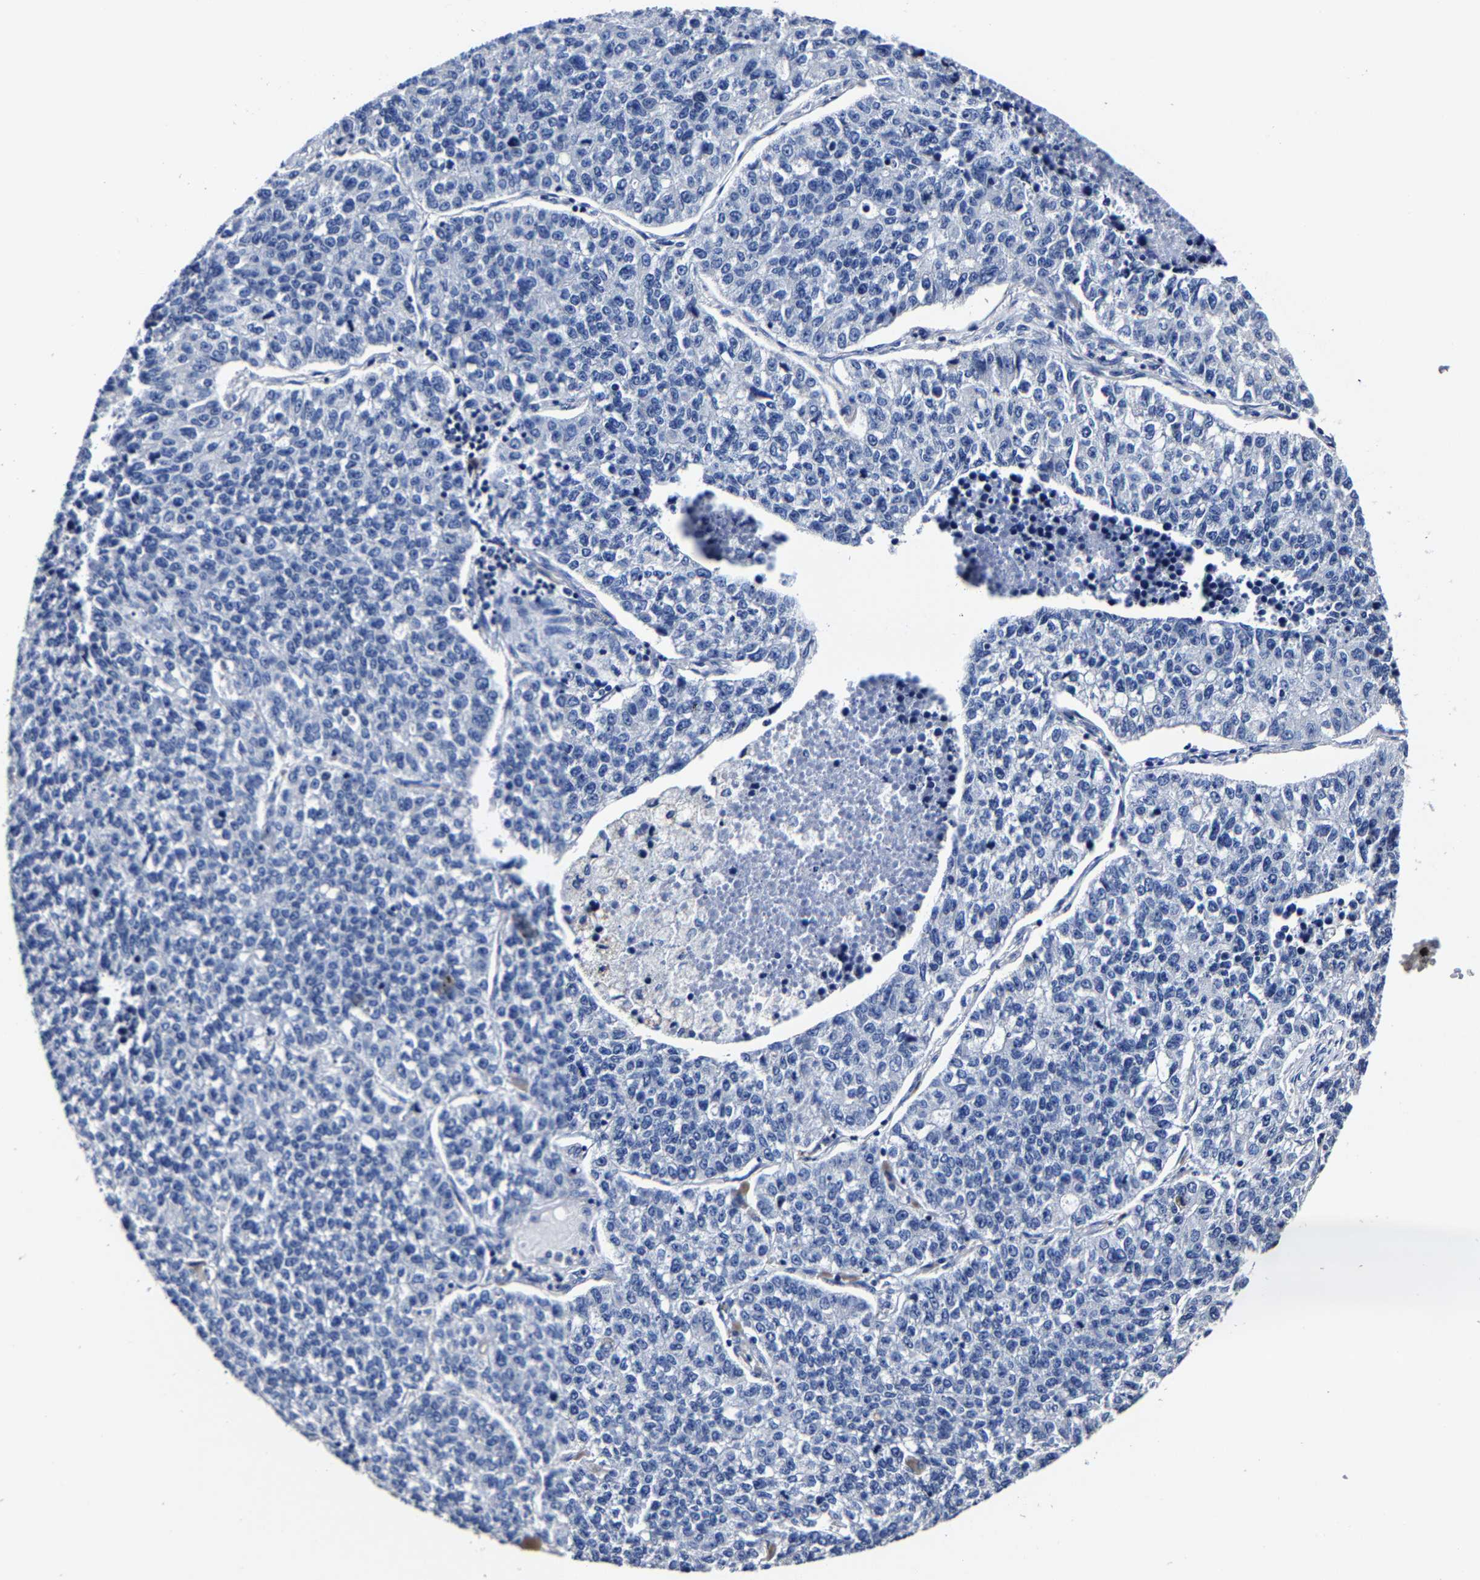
{"staining": {"intensity": "negative", "quantity": "none", "location": "none"}, "tissue": "lung cancer", "cell_type": "Tumor cells", "image_type": "cancer", "snomed": [{"axis": "morphology", "description": "Adenocarcinoma, NOS"}, {"axis": "topography", "description": "Lung"}], "caption": "High magnification brightfield microscopy of lung cancer stained with DAB (brown) and counterstained with hematoxylin (blue): tumor cells show no significant positivity. (Immunohistochemistry (ihc), brightfield microscopy, high magnification).", "gene": "AKAP4", "patient": {"sex": "male", "age": 49}}